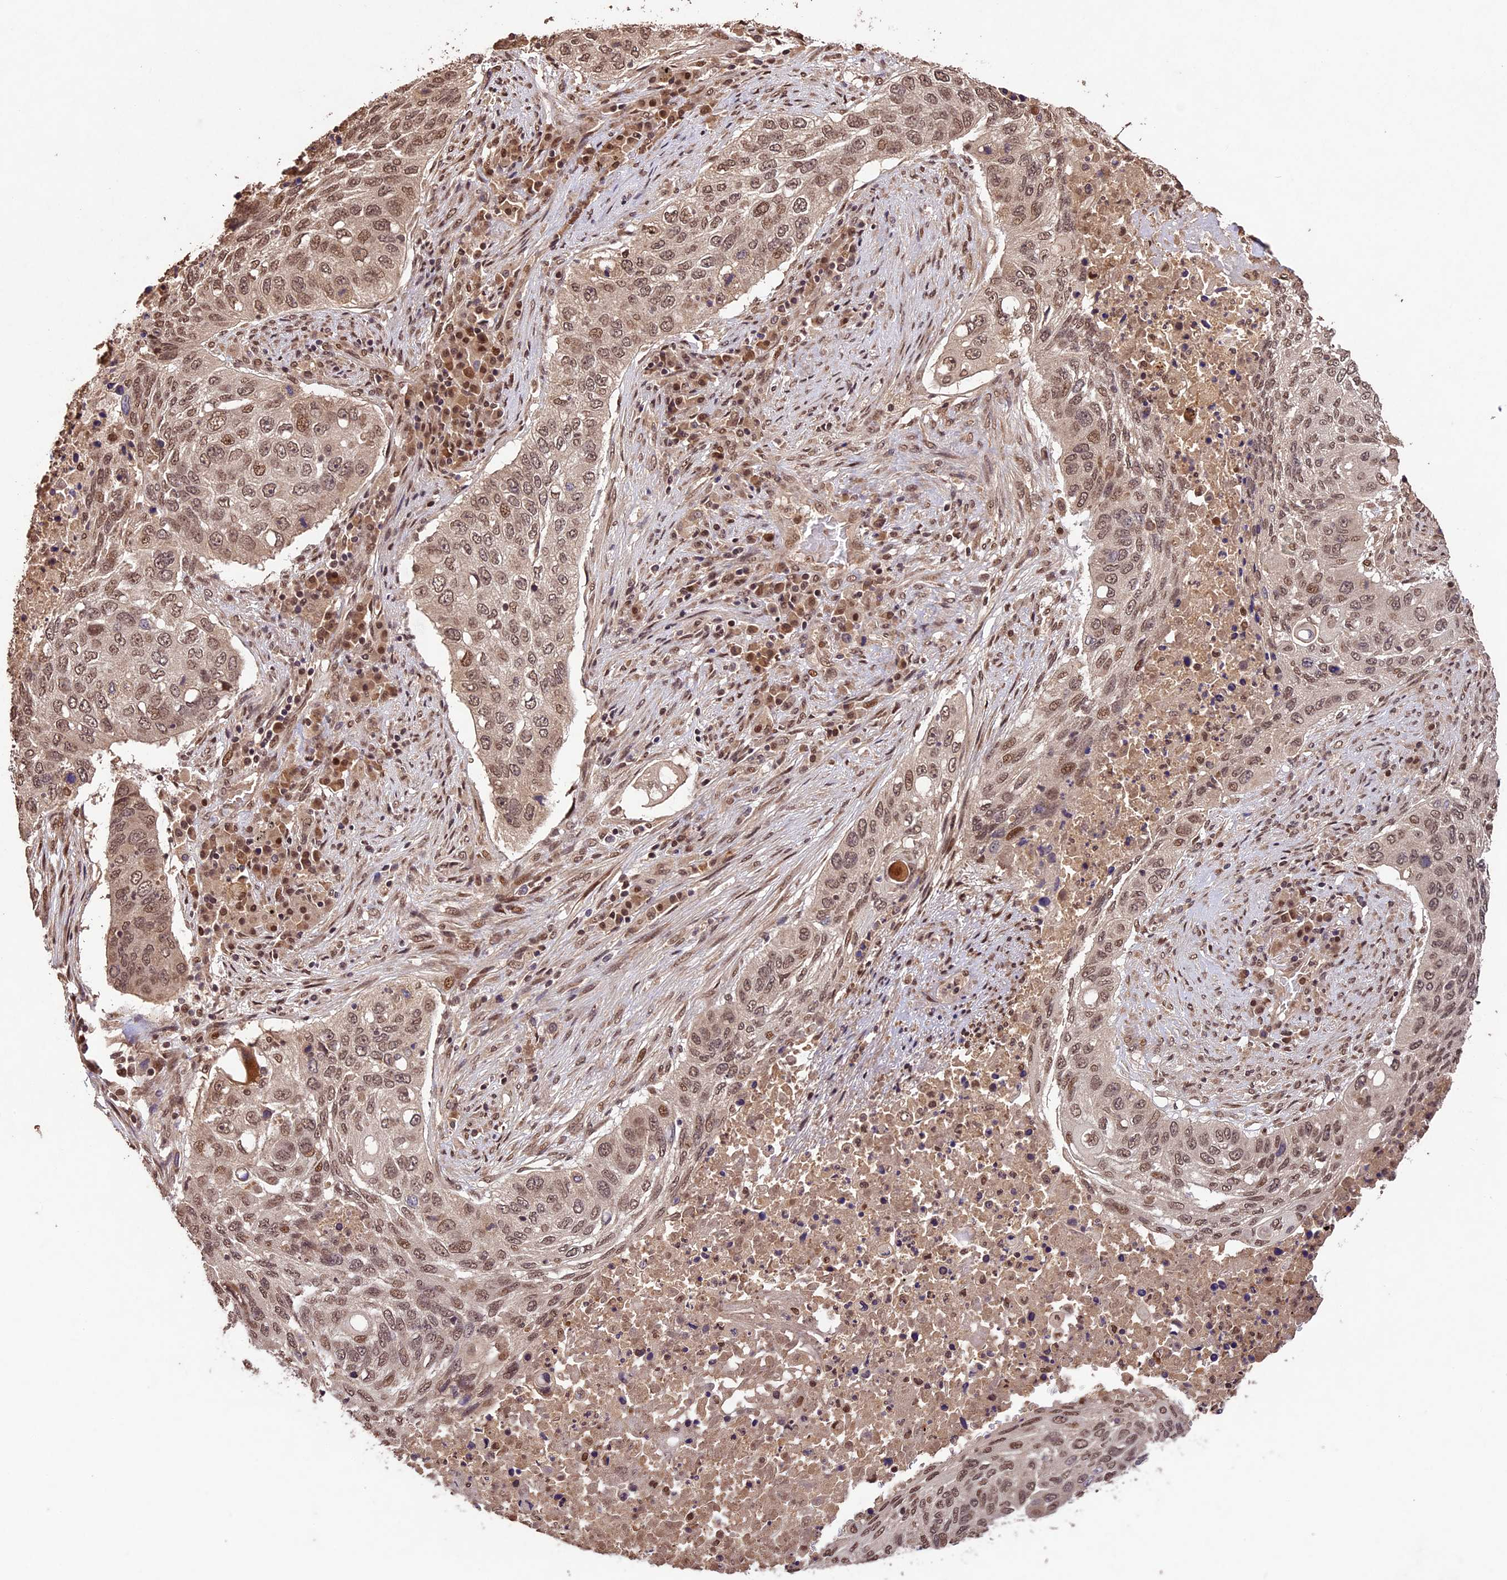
{"staining": {"intensity": "moderate", "quantity": ">75%", "location": "nuclear"}, "tissue": "lung cancer", "cell_type": "Tumor cells", "image_type": "cancer", "snomed": [{"axis": "morphology", "description": "Squamous cell carcinoma, NOS"}, {"axis": "topography", "description": "Lung"}], "caption": "Moderate nuclear positivity for a protein is appreciated in approximately >75% of tumor cells of lung squamous cell carcinoma using immunohistochemistry.", "gene": "CDKN2AIP", "patient": {"sex": "female", "age": 63}}